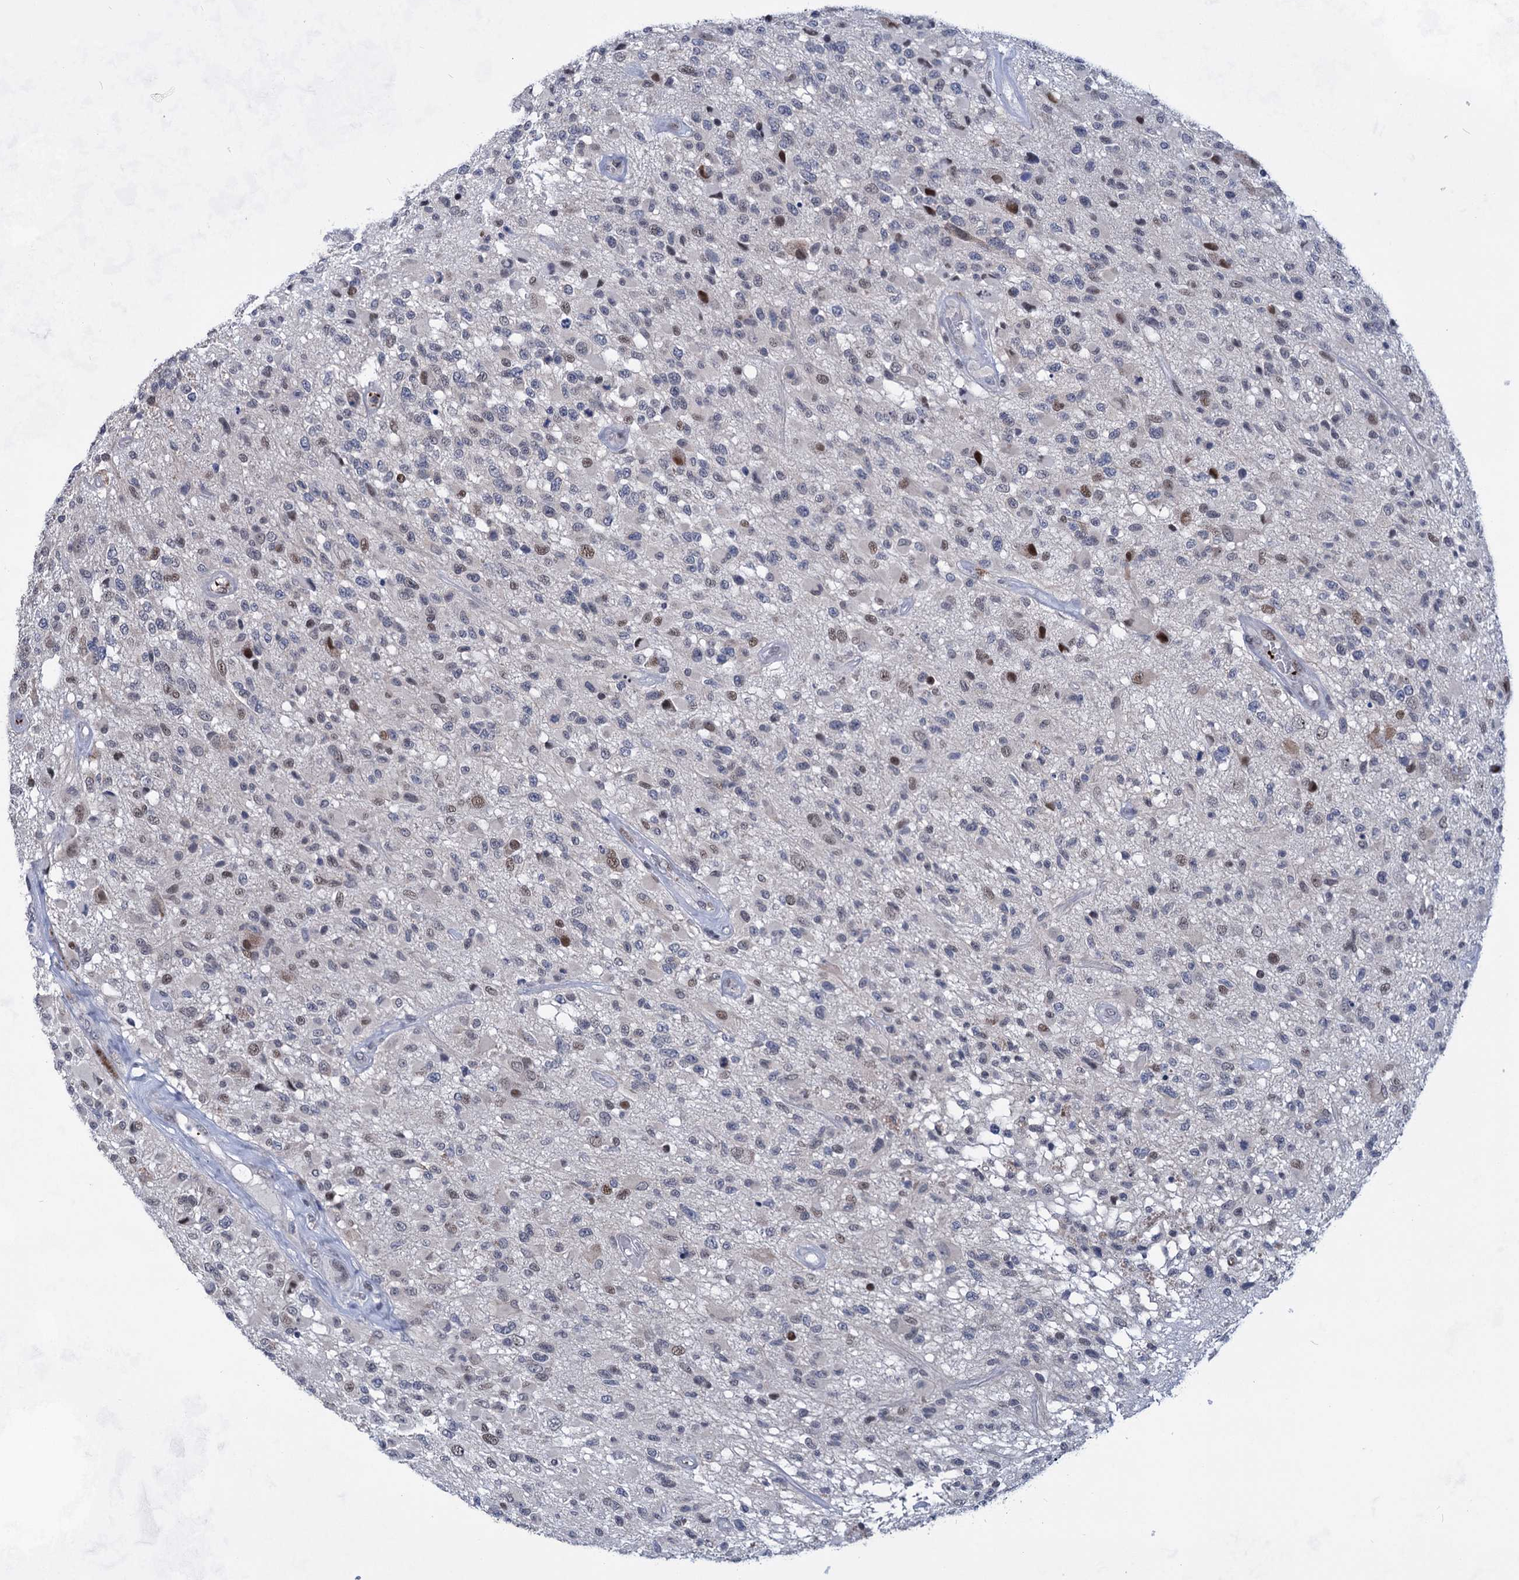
{"staining": {"intensity": "weak", "quantity": "<25%", "location": "nuclear"}, "tissue": "glioma", "cell_type": "Tumor cells", "image_type": "cancer", "snomed": [{"axis": "morphology", "description": "Glioma, malignant, High grade"}, {"axis": "morphology", "description": "Glioblastoma, NOS"}, {"axis": "topography", "description": "Brain"}], "caption": "DAB immunohistochemical staining of human high-grade glioma (malignant) demonstrates no significant expression in tumor cells.", "gene": "MON2", "patient": {"sex": "male", "age": 60}}